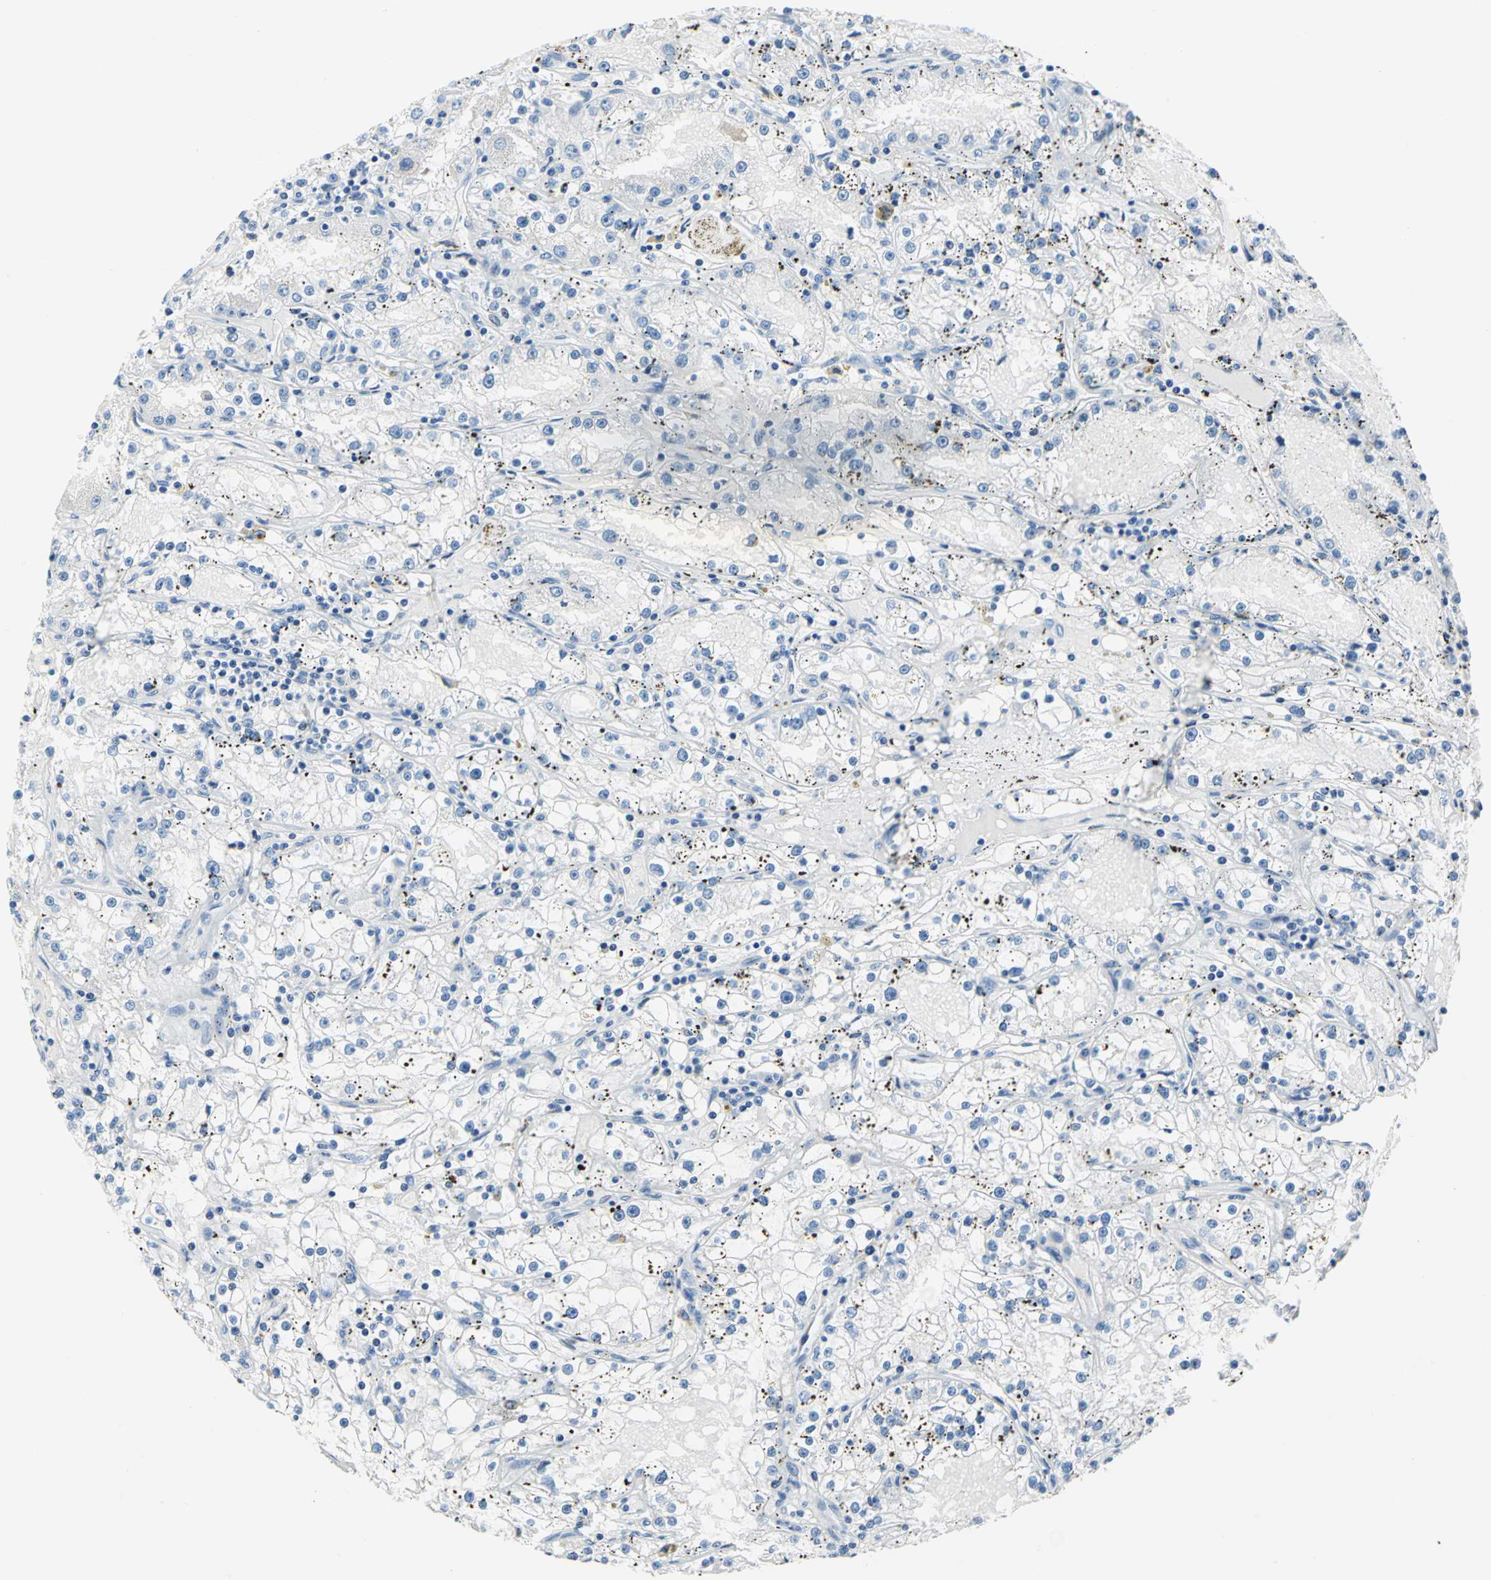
{"staining": {"intensity": "negative", "quantity": "none", "location": "none"}, "tissue": "renal cancer", "cell_type": "Tumor cells", "image_type": "cancer", "snomed": [{"axis": "morphology", "description": "Adenocarcinoma, NOS"}, {"axis": "topography", "description": "Kidney"}], "caption": "This is a histopathology image of immunohistochemistry staining of renal cancer, which shows no expression in tumor cells.", "gene": "TRIM25", "patient": {"sex": "male", "age": 56}}